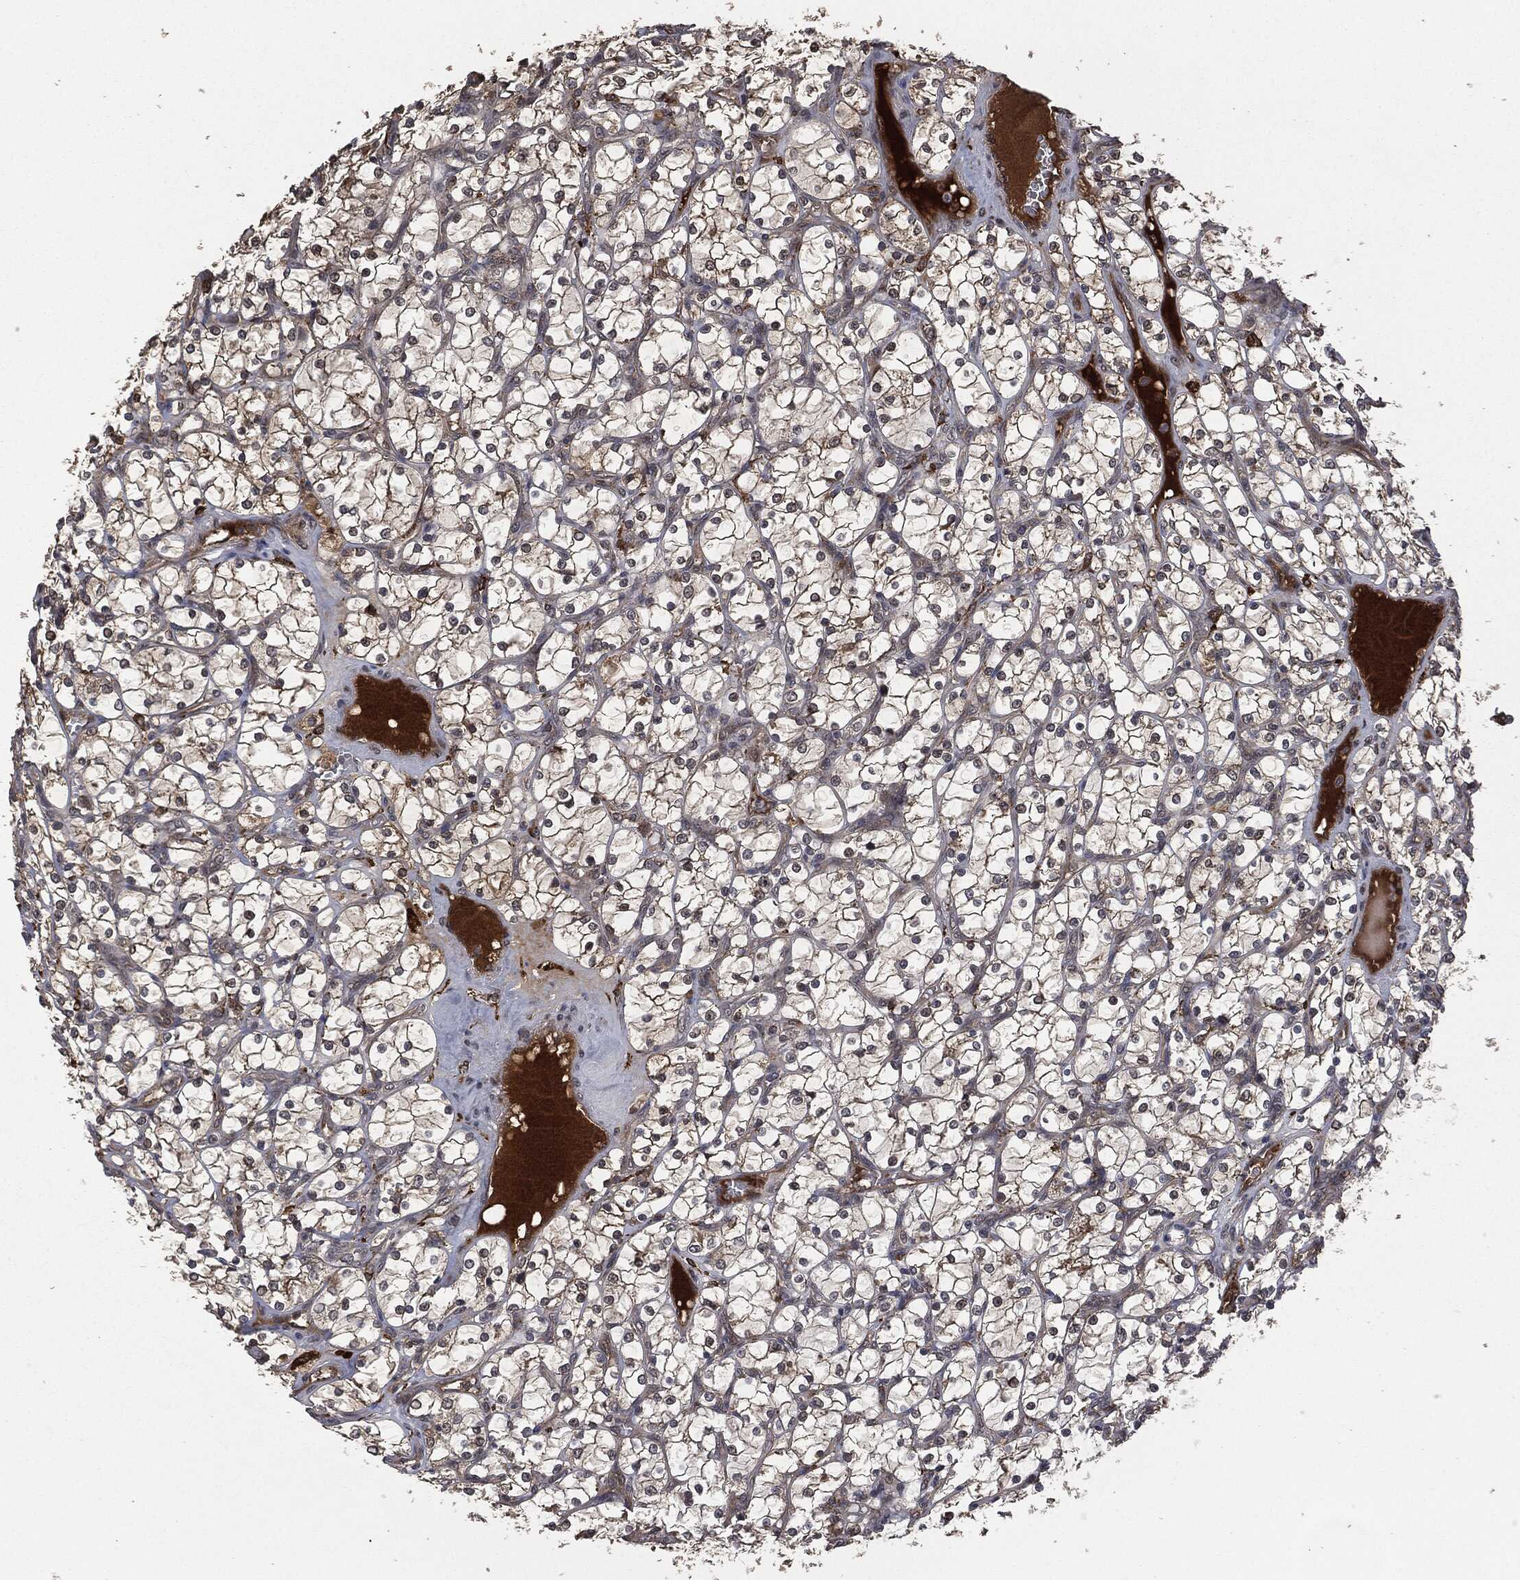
{"staining": {"intensity": "moderate", "quantity": "25%-75%", "location": "cytoplasmic/membranous"}, "tissue": "renal cancer", "cell_type": "Tumor cells", "image_type": "cancer", "snomed": [{"axis": "morphology", "description": "Adenocarcinoma, NOS"}, {"axis": "topography", "description": "Kidney"}], "caption": "Brown immunohistochemical staining in renal adenocarcinoma exhibits moderate cytoplasmic/membranous expression in approximately 25%-75% of tumor cells.", "gene": "CRABP2", "patient": {"sex": "female", "age": 69}}